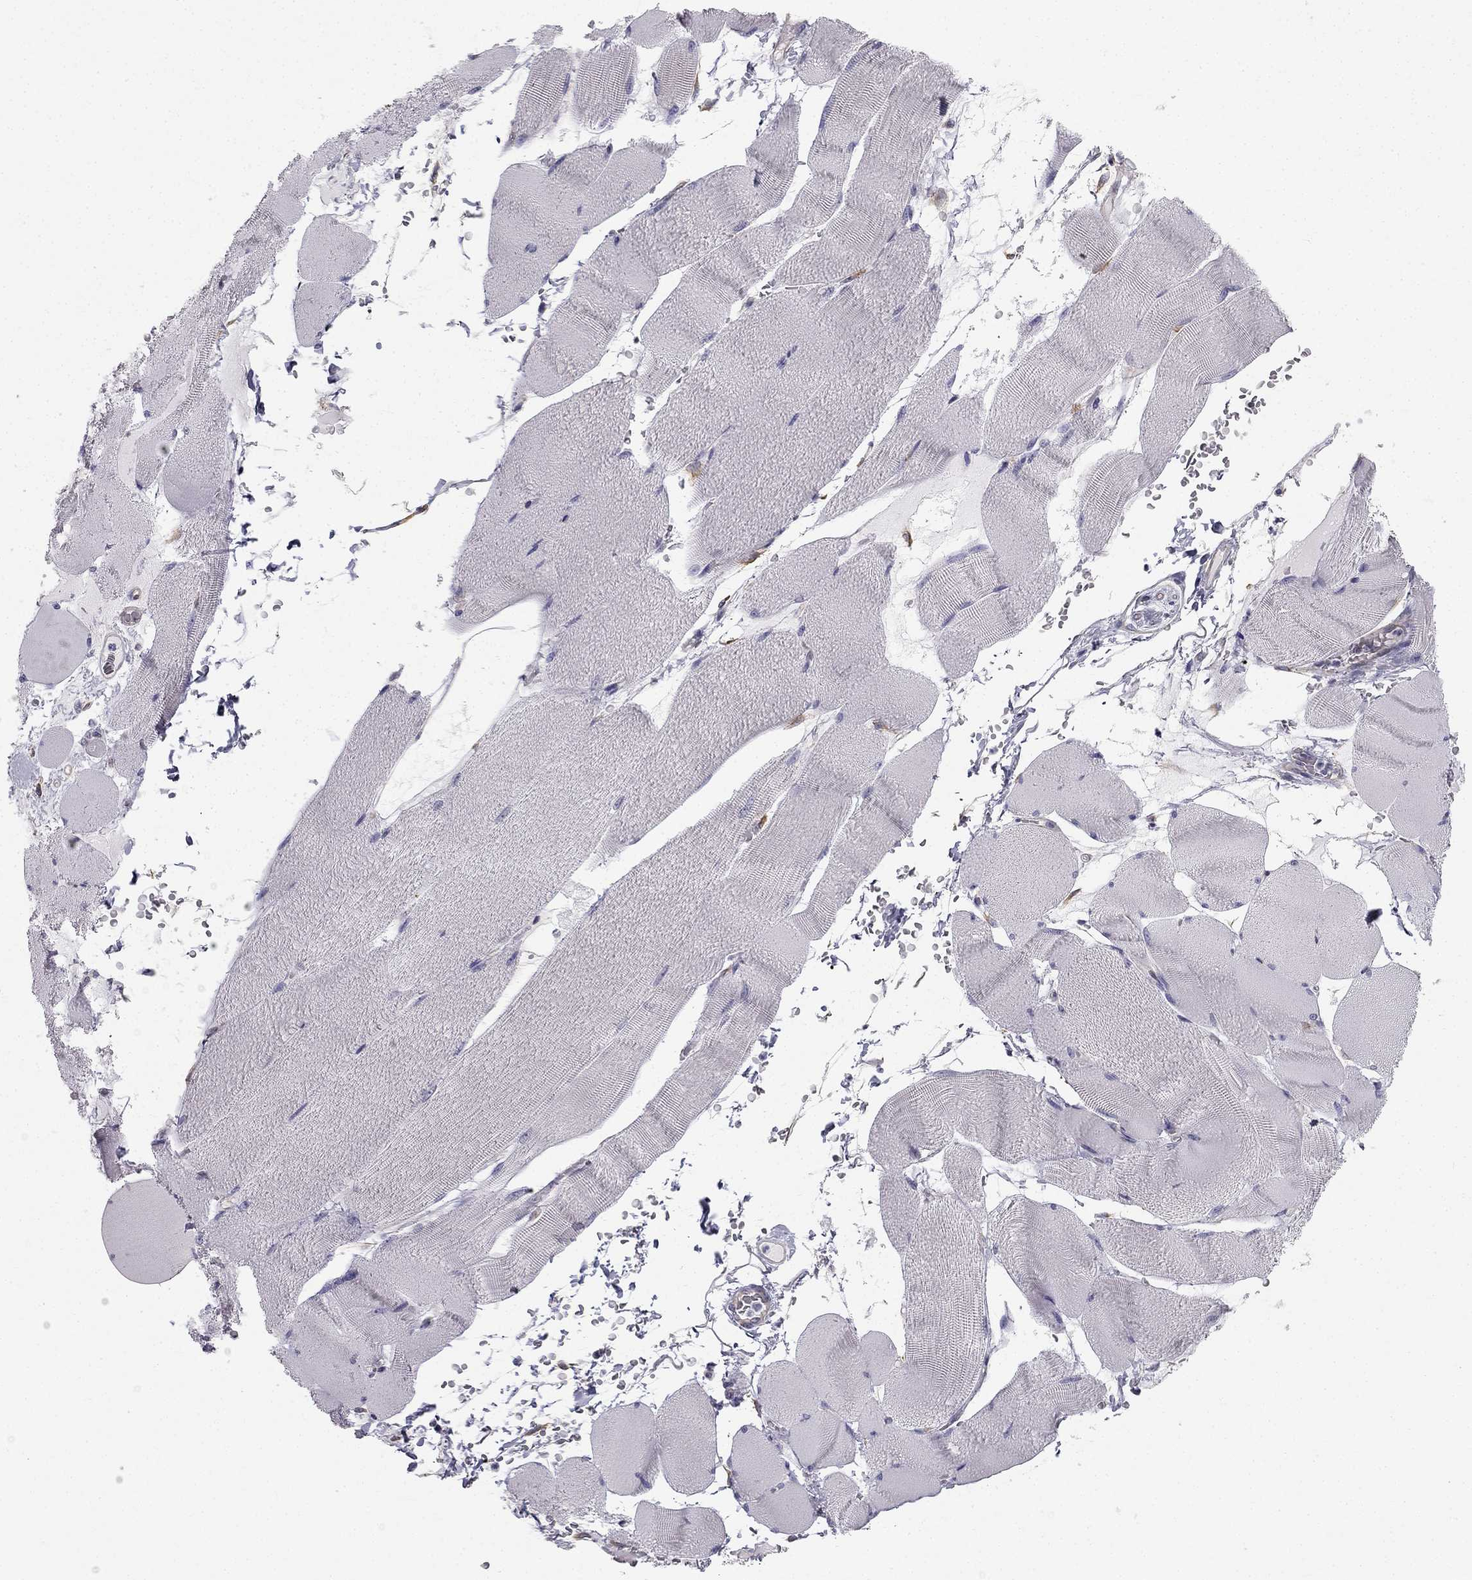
{"staining": {"intensity": "negative", "quantity": "none", "location": "none"}, "tissue": "skeletal muscle", "cell_type": "Myocytes", "image_type": "normal", "snomed": [{"axis": "morphology", "description": "Normal tissue, NOS"}, {"axis": "topography", "description": "Skeletal muscle"}], "caption": "The immunohistochemistry micrograph has no significant staining in myocytes of skeletal muscle.", "gene": "CCDC40", "patient": {"sex": "male", "age": 56}}